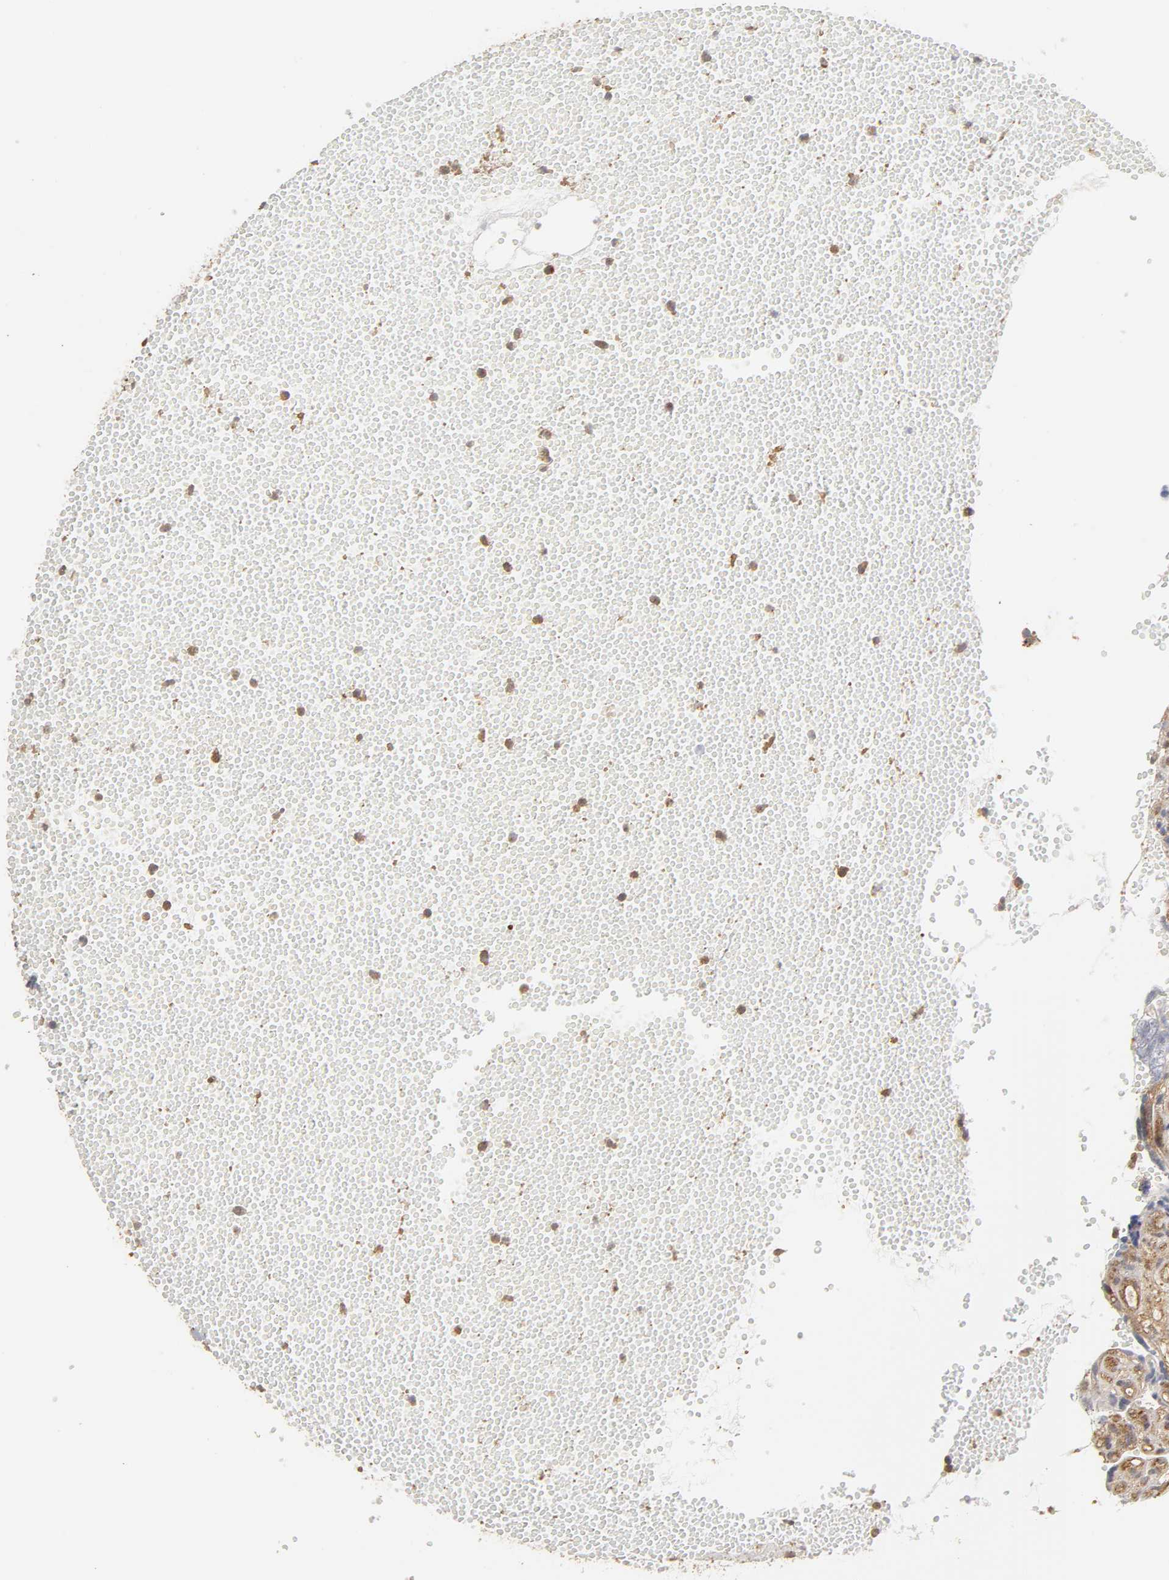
{"staining": {"intensity": "strong", "quantity": ">75%", "location": "cytoplasmic/membranous"}, "tissue": "placenta", "cell_type": "Decidual cells", "image_type": "normal", "snomed": [{"axis": "morphology", "description": "Normal tissue, NOS"}, {"axis": "topography", "description": "Placenta"}], "caption": "Immunohistochemistry micrograph of benign placenta: placenta stained using immunohistochemistry demonstrates high levels of strong protein expression localized specifically in the cytoplasmic/membranous of decidual cells, appearing as a cytoplasmic/membranous brown color.", "gene": "SH3GLB1", "patient": {"sex": "female", "age": 30}}